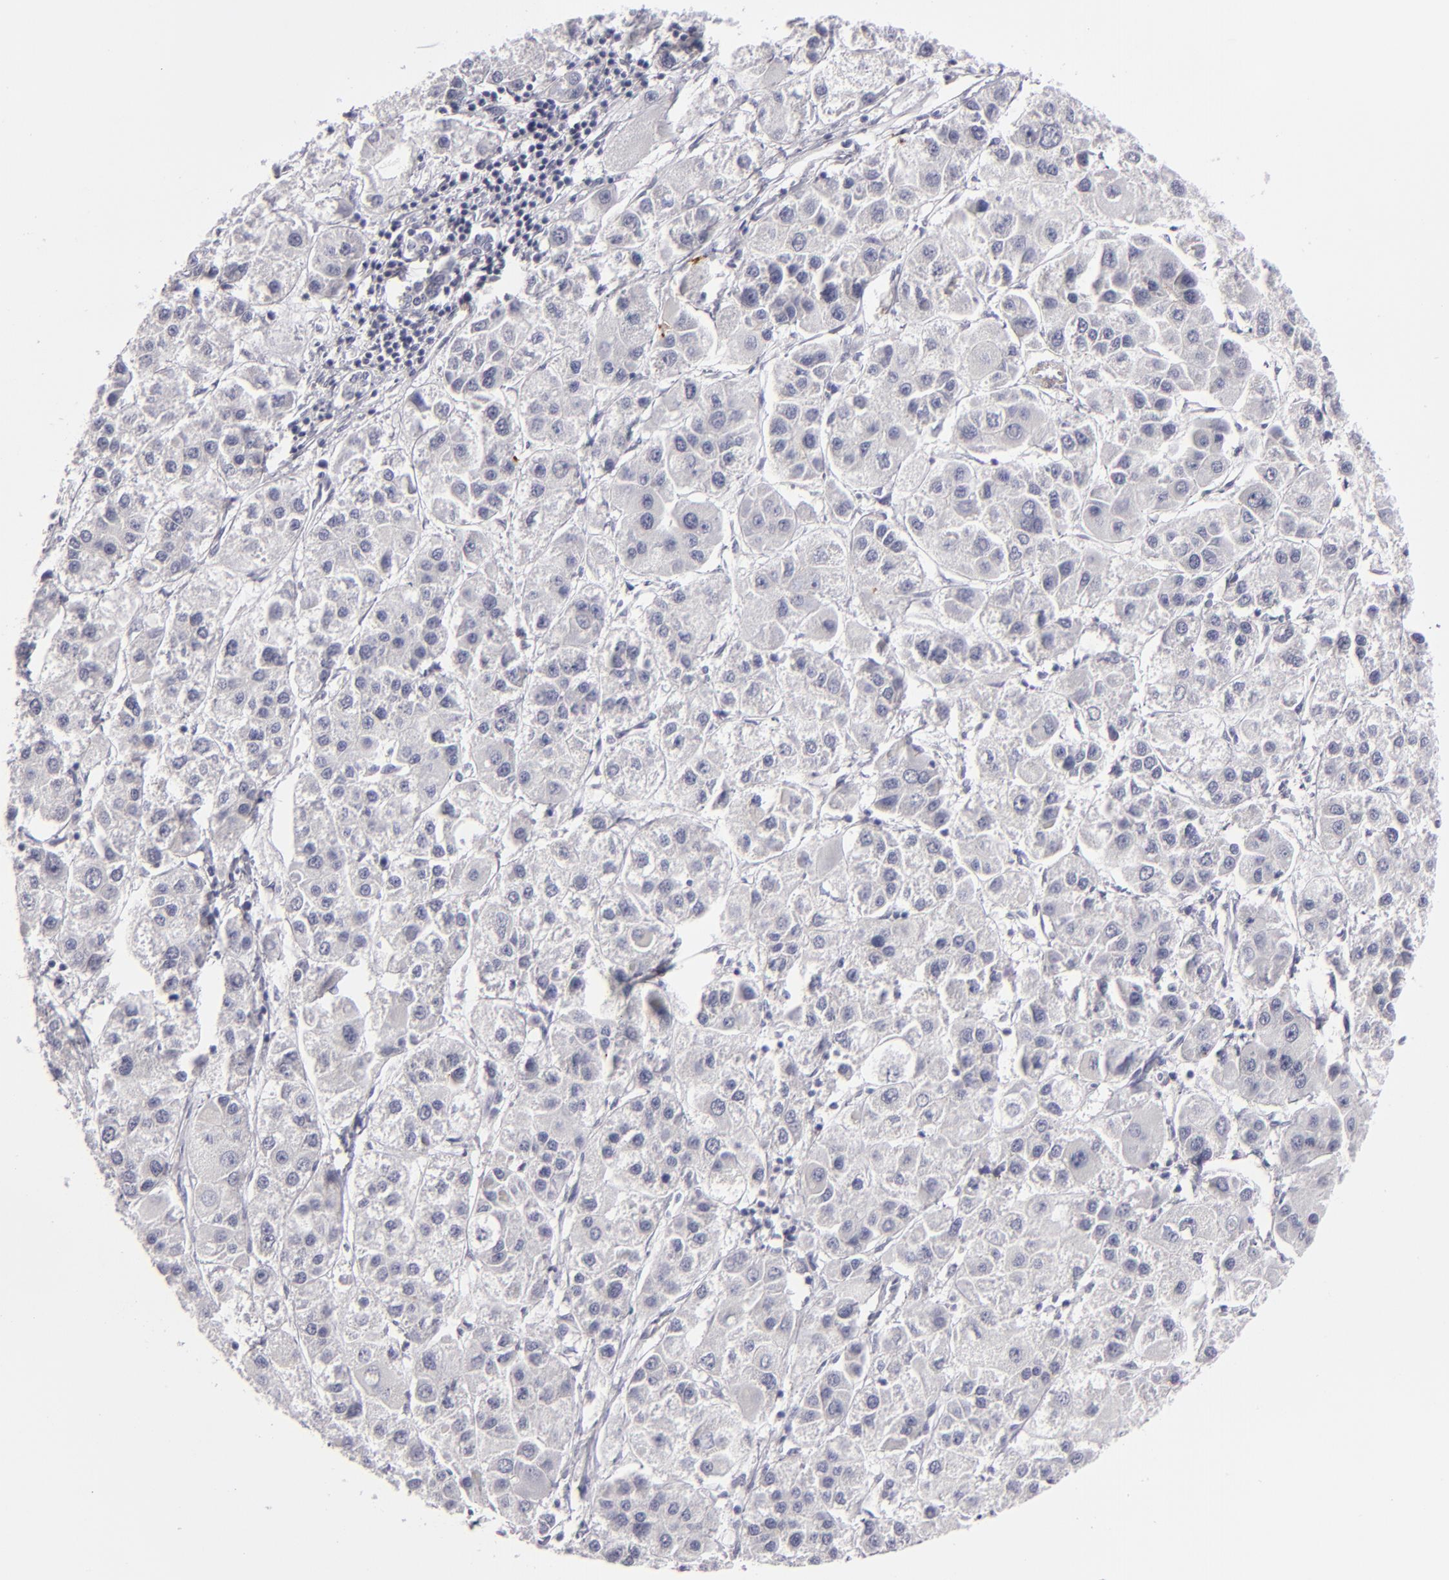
{"staining": {"intensity": "negative", "quantity": "none", "location": "none"}, "tissue": "liver cancer", "cell_type": "Tumor cells", "image_type": "cancer", "snomed": [{"axis": "morphology", "description": "Carcinoma, Hepatocellular, NOS"}, {"axis": "topography", "description": "Liver"}], "caption": "Histopathology image shows no protein expression in tumor cells of liver cancer tissue.", "gene": "C9", "patient": {"sex": "female", "age": 85}}